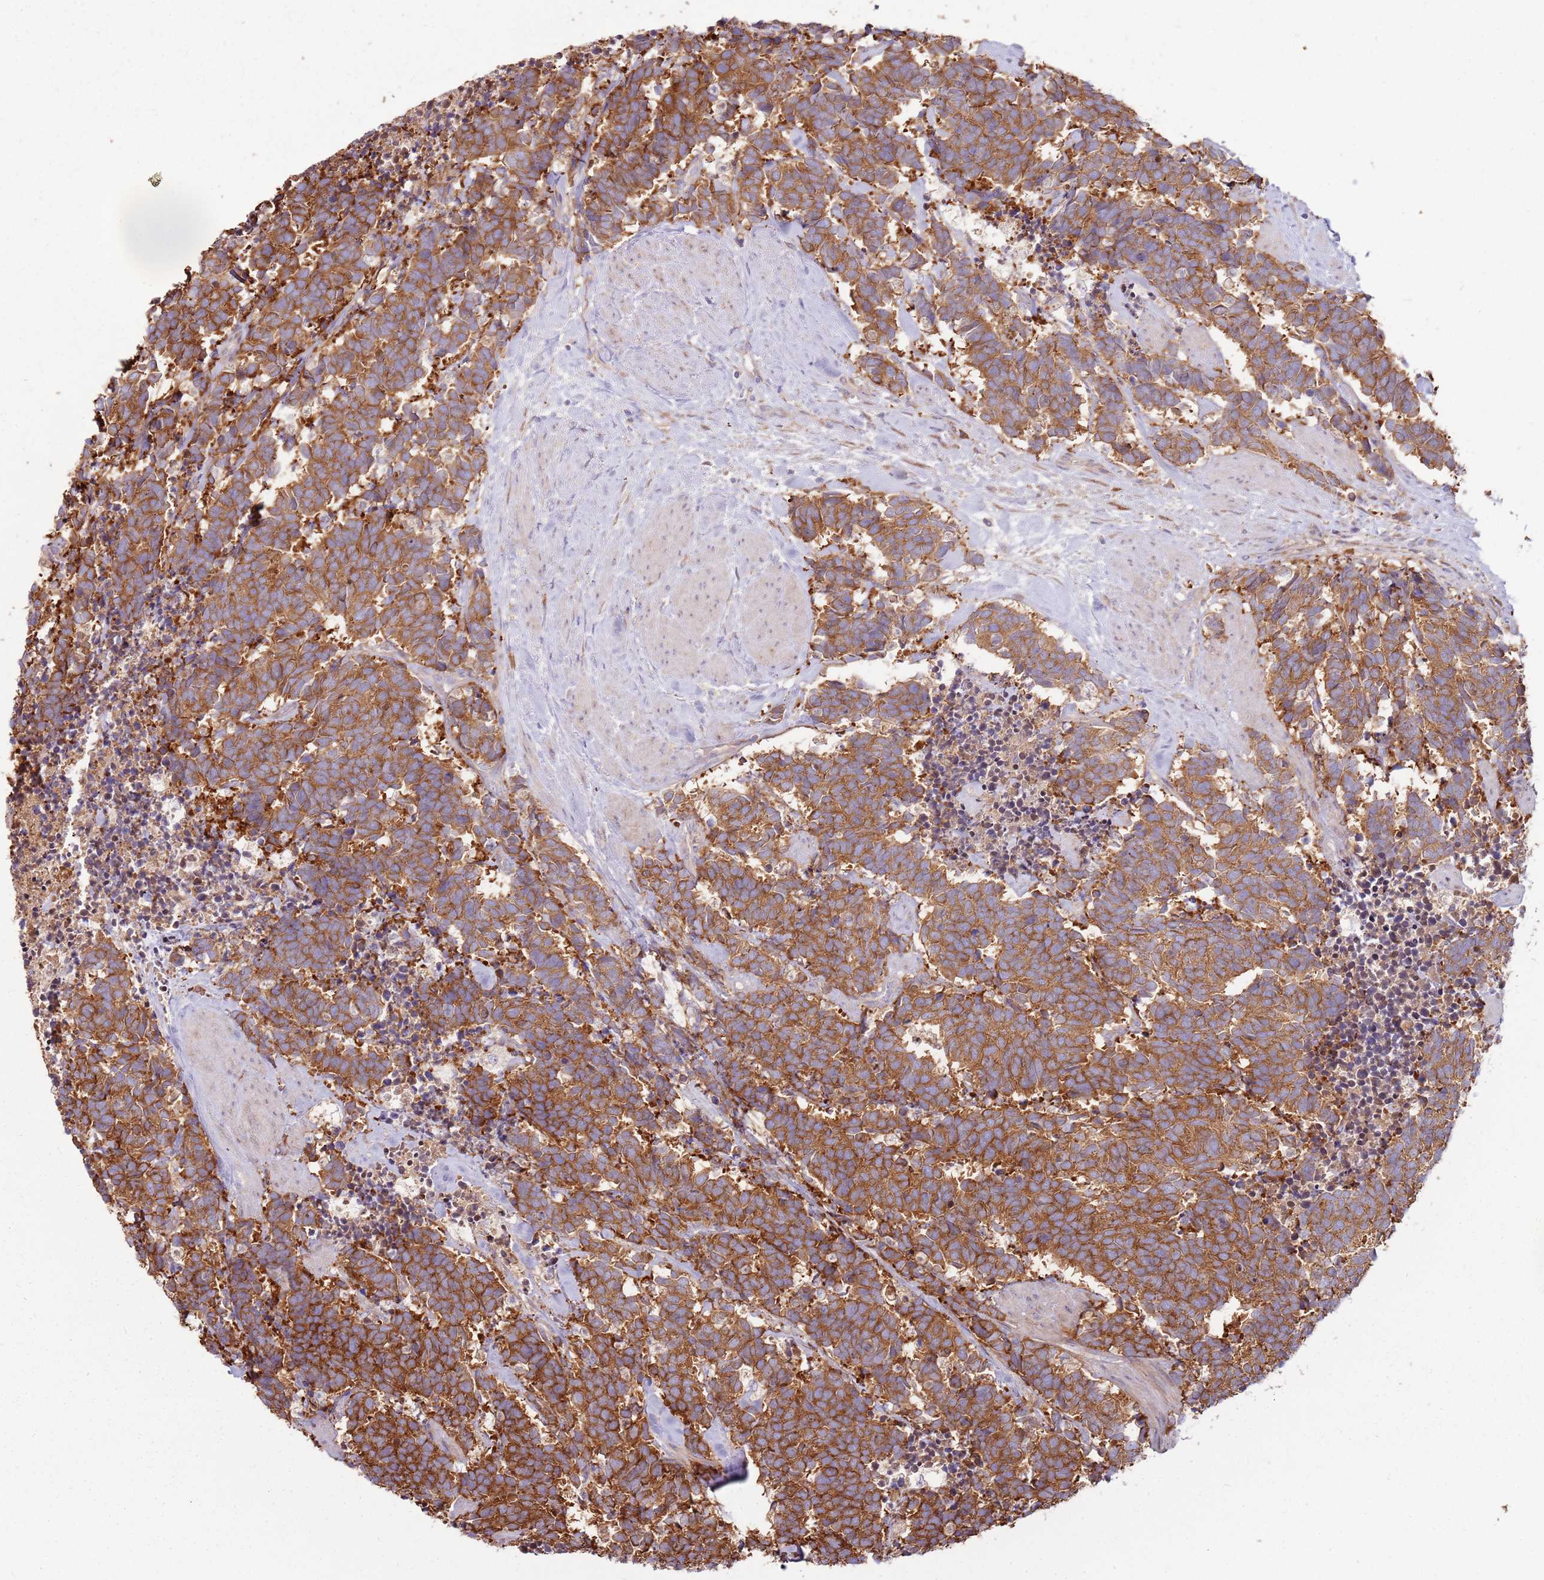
{"staining": {"intensity": "moderate", "quantity": ">75%", "location": "cytoplasmic/membranous"}, "tissue": "carcinoid", "cell_type": "Tumor cells", "image_type": "cancer", "snomed": [{"axis": "morphology", "description": "Carcinoma, NOS"}, {"axis": "morphology", "description": "Carcinoid, malignant, NOS"}, {"axis": "topography", "description": "Prostate"}], "caption": "Approximately >75% of tumor cells in human malignant carcinoid exhibit moderate cytoplasmic/membranous protein positivity as visualized by brown immunohistochemical staining.", "gene": "EMC1", "patient": {"sex": "male", "age": 57}}